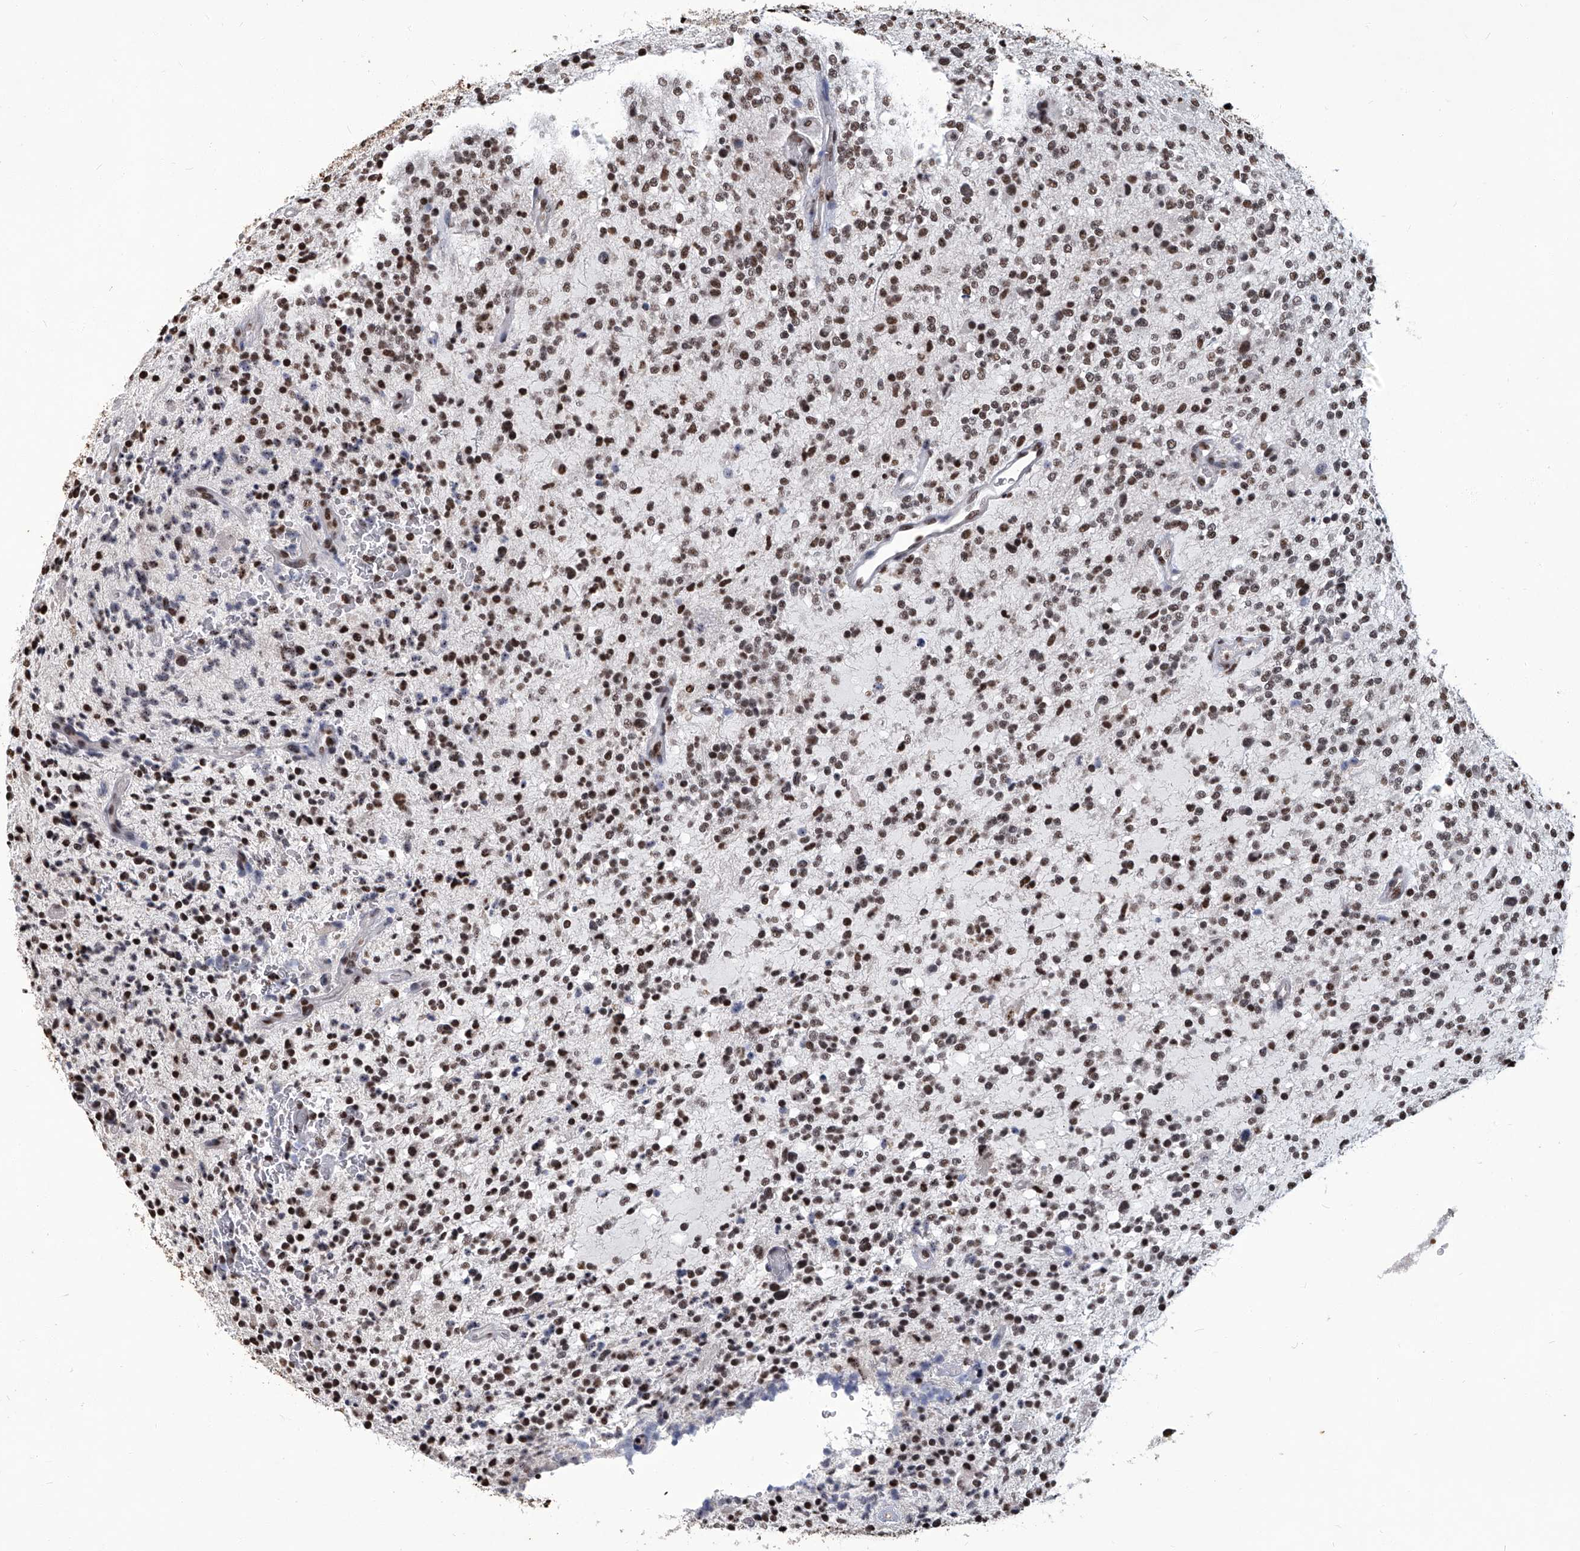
{"staining": {"intensity": "moderate", "quantity": ">75%", "location": "nuclear"}, "tissue": "glioma", "cell_type": "Tumor cells", "image_type": "cancer", "snomed": [{"axis": "morphology", "description": "Glioma, malignant, High grade"}, {"axis": "topography", "description": "Brain"}], "caption": "Immunohistochemistry (IHC) image of human malignant high-grade glioma stained for a protein (brown), which shows medium levels of moderate nuclear positivity in approximately >75% of tumor cells.", "gene": "HBP1", "patient": {"sex": "male", "age": 48}}